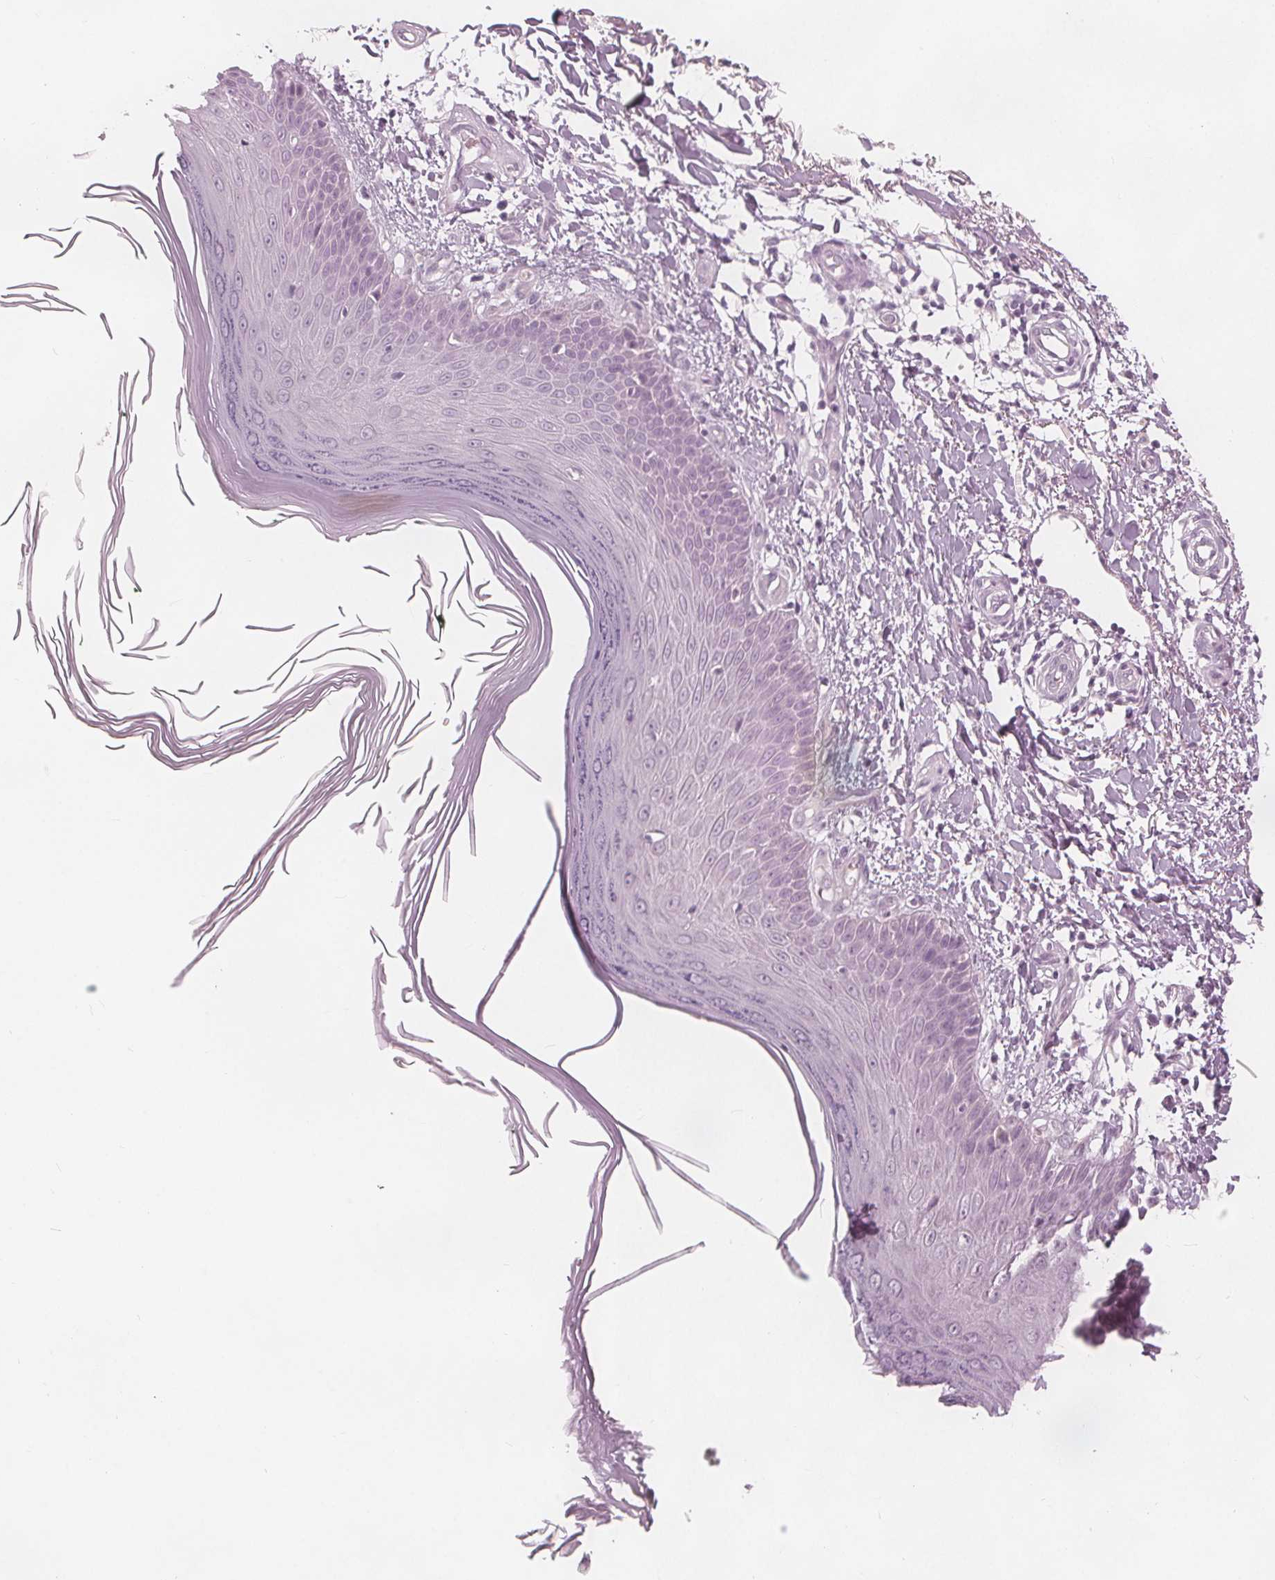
{"staining": {"intensity": "moderate", "quantity": "<25%", "location": "cytoplasmic/membranous"}, "tissue": "skin", "cell_type": "Fibroblasts", "image_type": "normal", "snomed": [{"axis": "morphology", "description": "Normal tissue, NOS"}, {"axis": "topography", "description": "Skin"}], "caption": "A low amount of moderate cytoplasmic/membranous expression is identified in about <25% of fibroblasts in benign skin.", "gene": "BRSK1", "patient": {"sex": "female", "age": 62}}